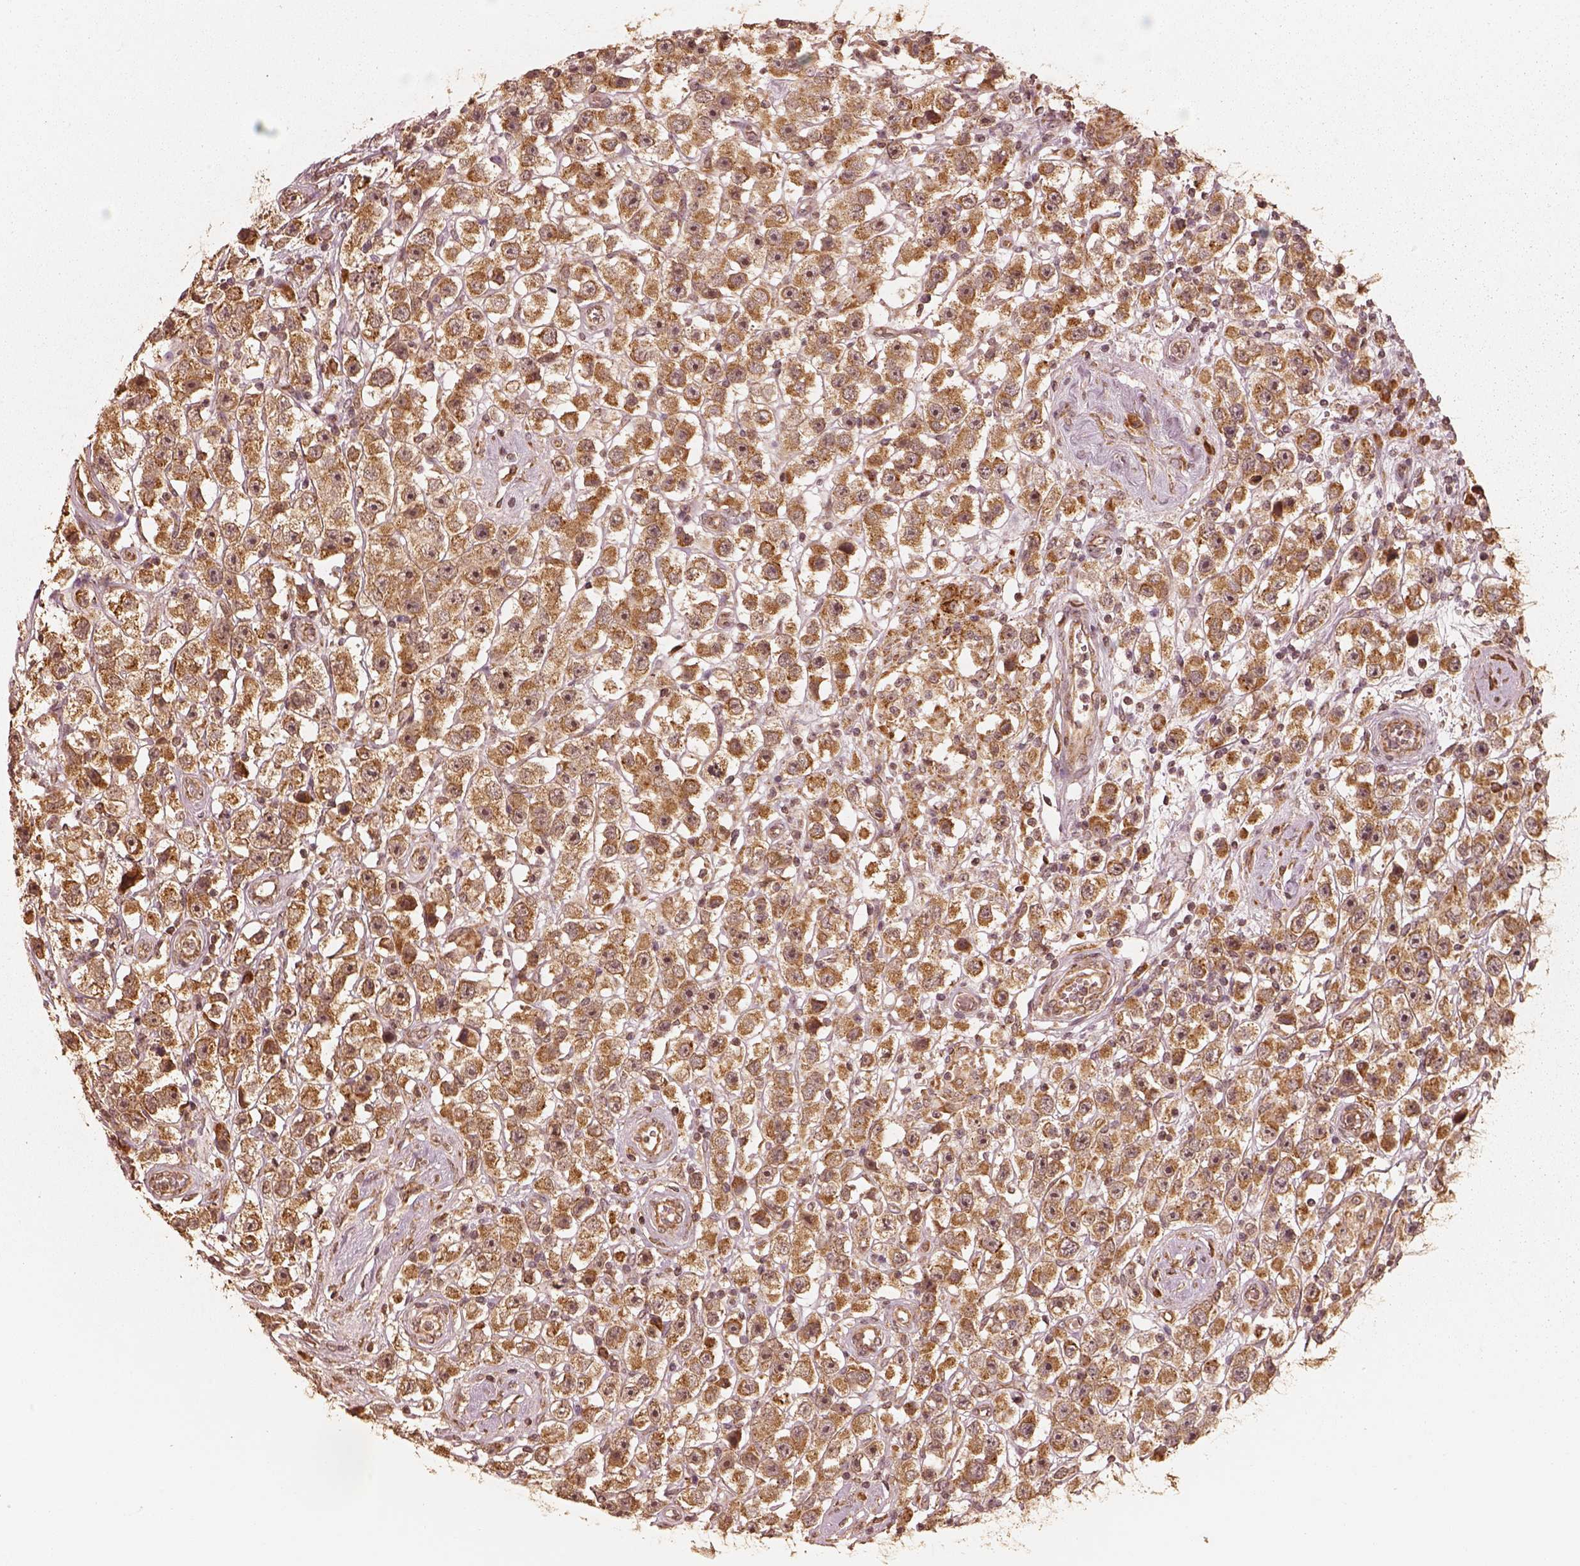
{"staining": {"intensity": "moderate", "quantity": ">75%", "location": "cytoplasmic/membranous"}, "tissue": "testis cancer", "cell_type": "Tumor cells", "image_type": "cancer", "snomed": [{"axis": "morphology", "description": "Seminoma, NOS"}, {"axis": "topography", "description": "Testis"}], "caption": "This photomicrograph reveals immunohistochemistry staining of testis seminoma, with medium moderate cytoplasmic/membranous positivity in approximately >75% of tumor cells.", "gene": "DNAJC25", "patient": {"sex": "male", "age": 45}}